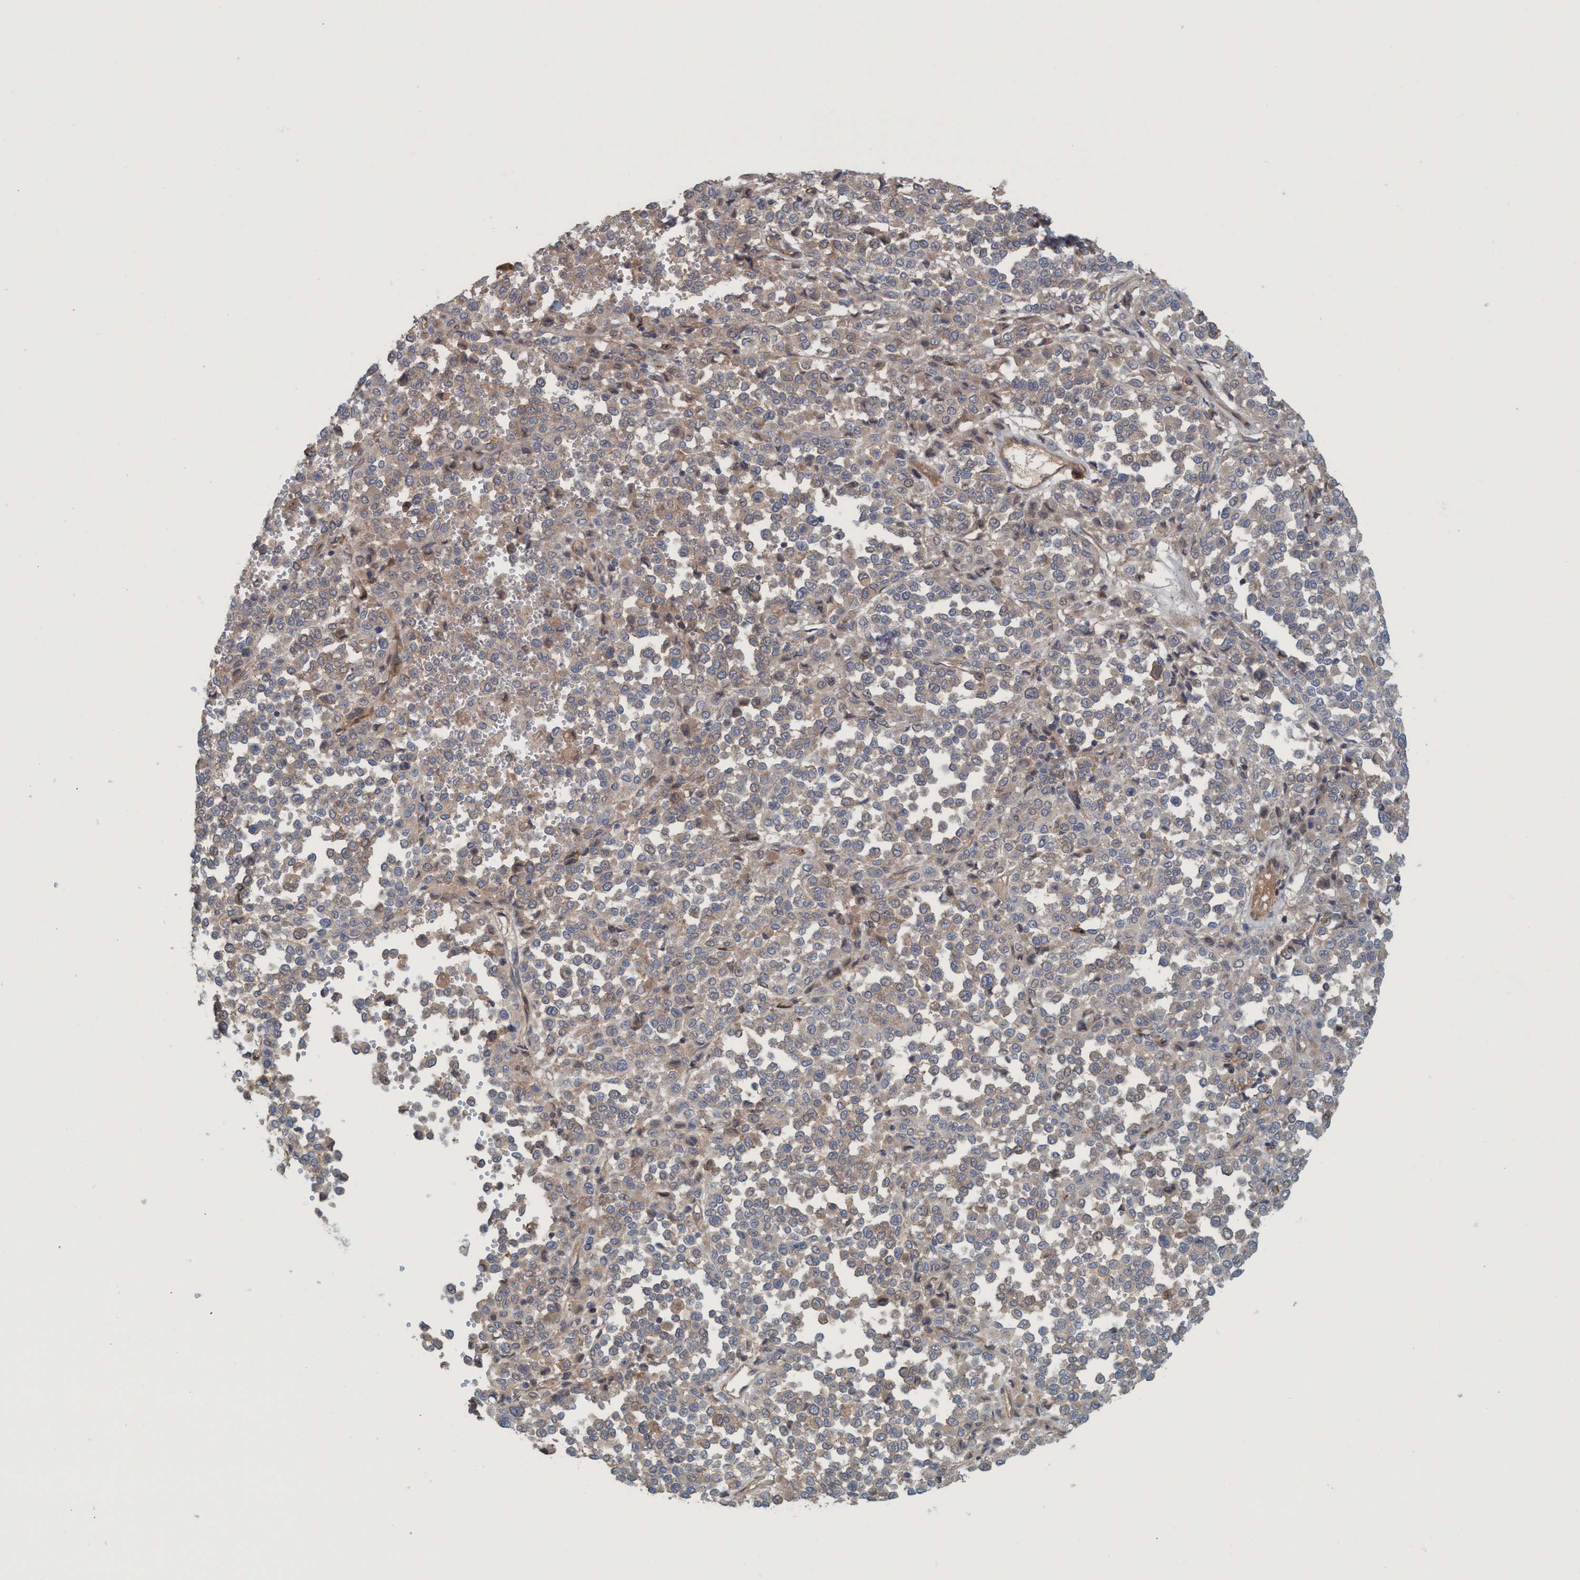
{"staining": {"intensity": "weak", "quantity": ">75%", "location": "cytoplasmic/membranous"}, "tissue": "melanoma", "cell_type": "Tumor cells", "image_type": "cancer", "snomed": [{"axis": "morphology", "description": "Malignant melanoma, Metastatic site"}, {"axis": "topography", "description": "Pancreas"}], "caption": "A brown stain shows weak cytoplasmic/membranous staining of a protein in human malignant melanoma (metastatic site) tumor cells. (Brightfield microscopy of DAB IHC at high magnification).", "gene": "SPECC1", "patient": {"sex": "female", "age": 30}}